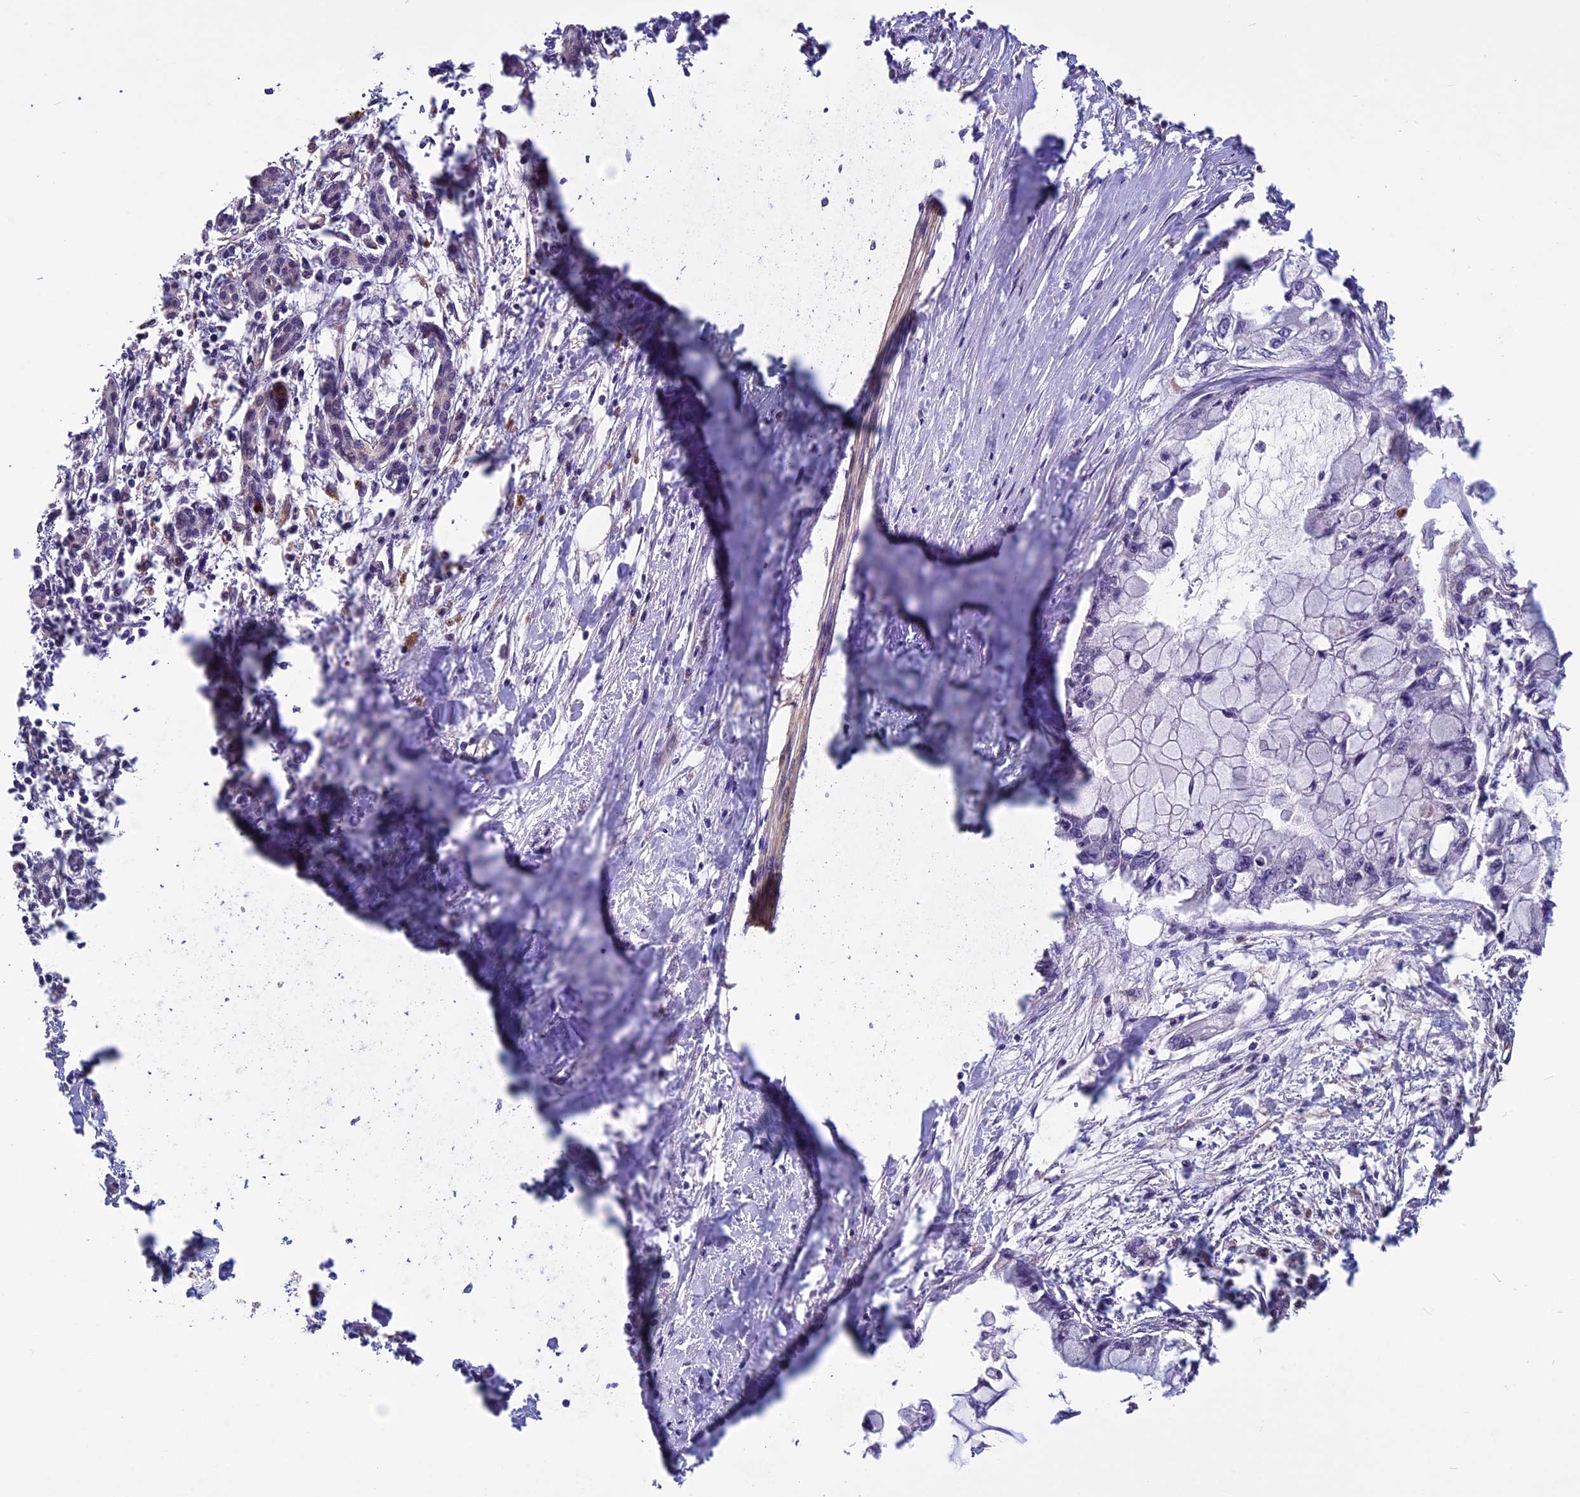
{"staining": {"intensity": "negative", "quantity": "none", "location": "none"}, "tissue": "pancreatic cancer", "cell_type": "Tumor cells", "image_type": "cancer", "snomed": [{"axis": "morphology", "description": "Adenocarcinoma, NOS"}, {"axis": "topography", "description": "Pancreas"}], "caption": "A histopathology image of pancreatic cancer stained for a protein shows no brown staining in tumor cells.", "gene": "C3orf70", "patient": {"sex": "male", "age": 48}}